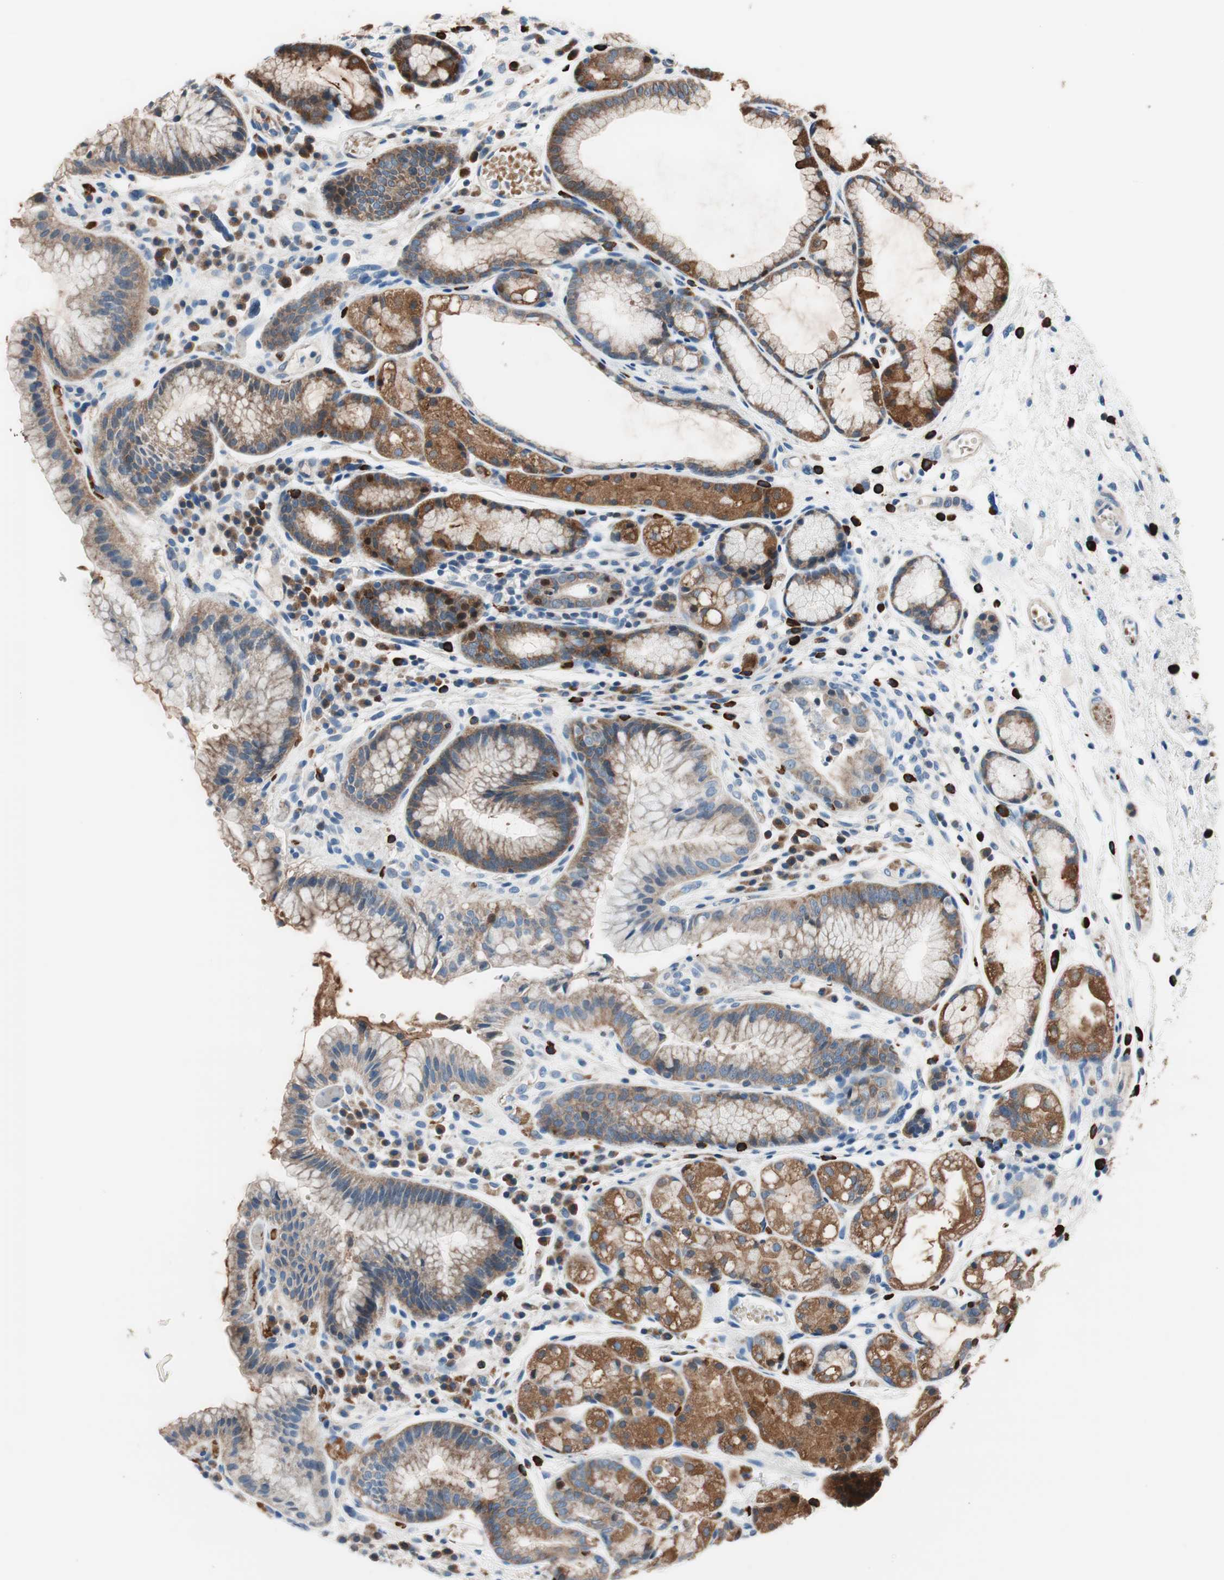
{"staining": {"intensity": "strong", "quantity": "25%-75%", "location": "cytoplasmic/membranous"}, "tissue": "stomach", "cell_type": "Glandular cells", "image_type": "normal", "snomed": [{"axis": "morphology", "description": "Normal tissue, NOS"}, {"axis": "topography", "description": "Stomach, upper"}], "caption": "Protein expression by IHC exhibits strong cytoplasmic/membranous positivity in about 25%-75% of glandular cells in unremarkable stomach.", "gene": "PRDX2", "patient": {"sex": "male", "age": 72}}